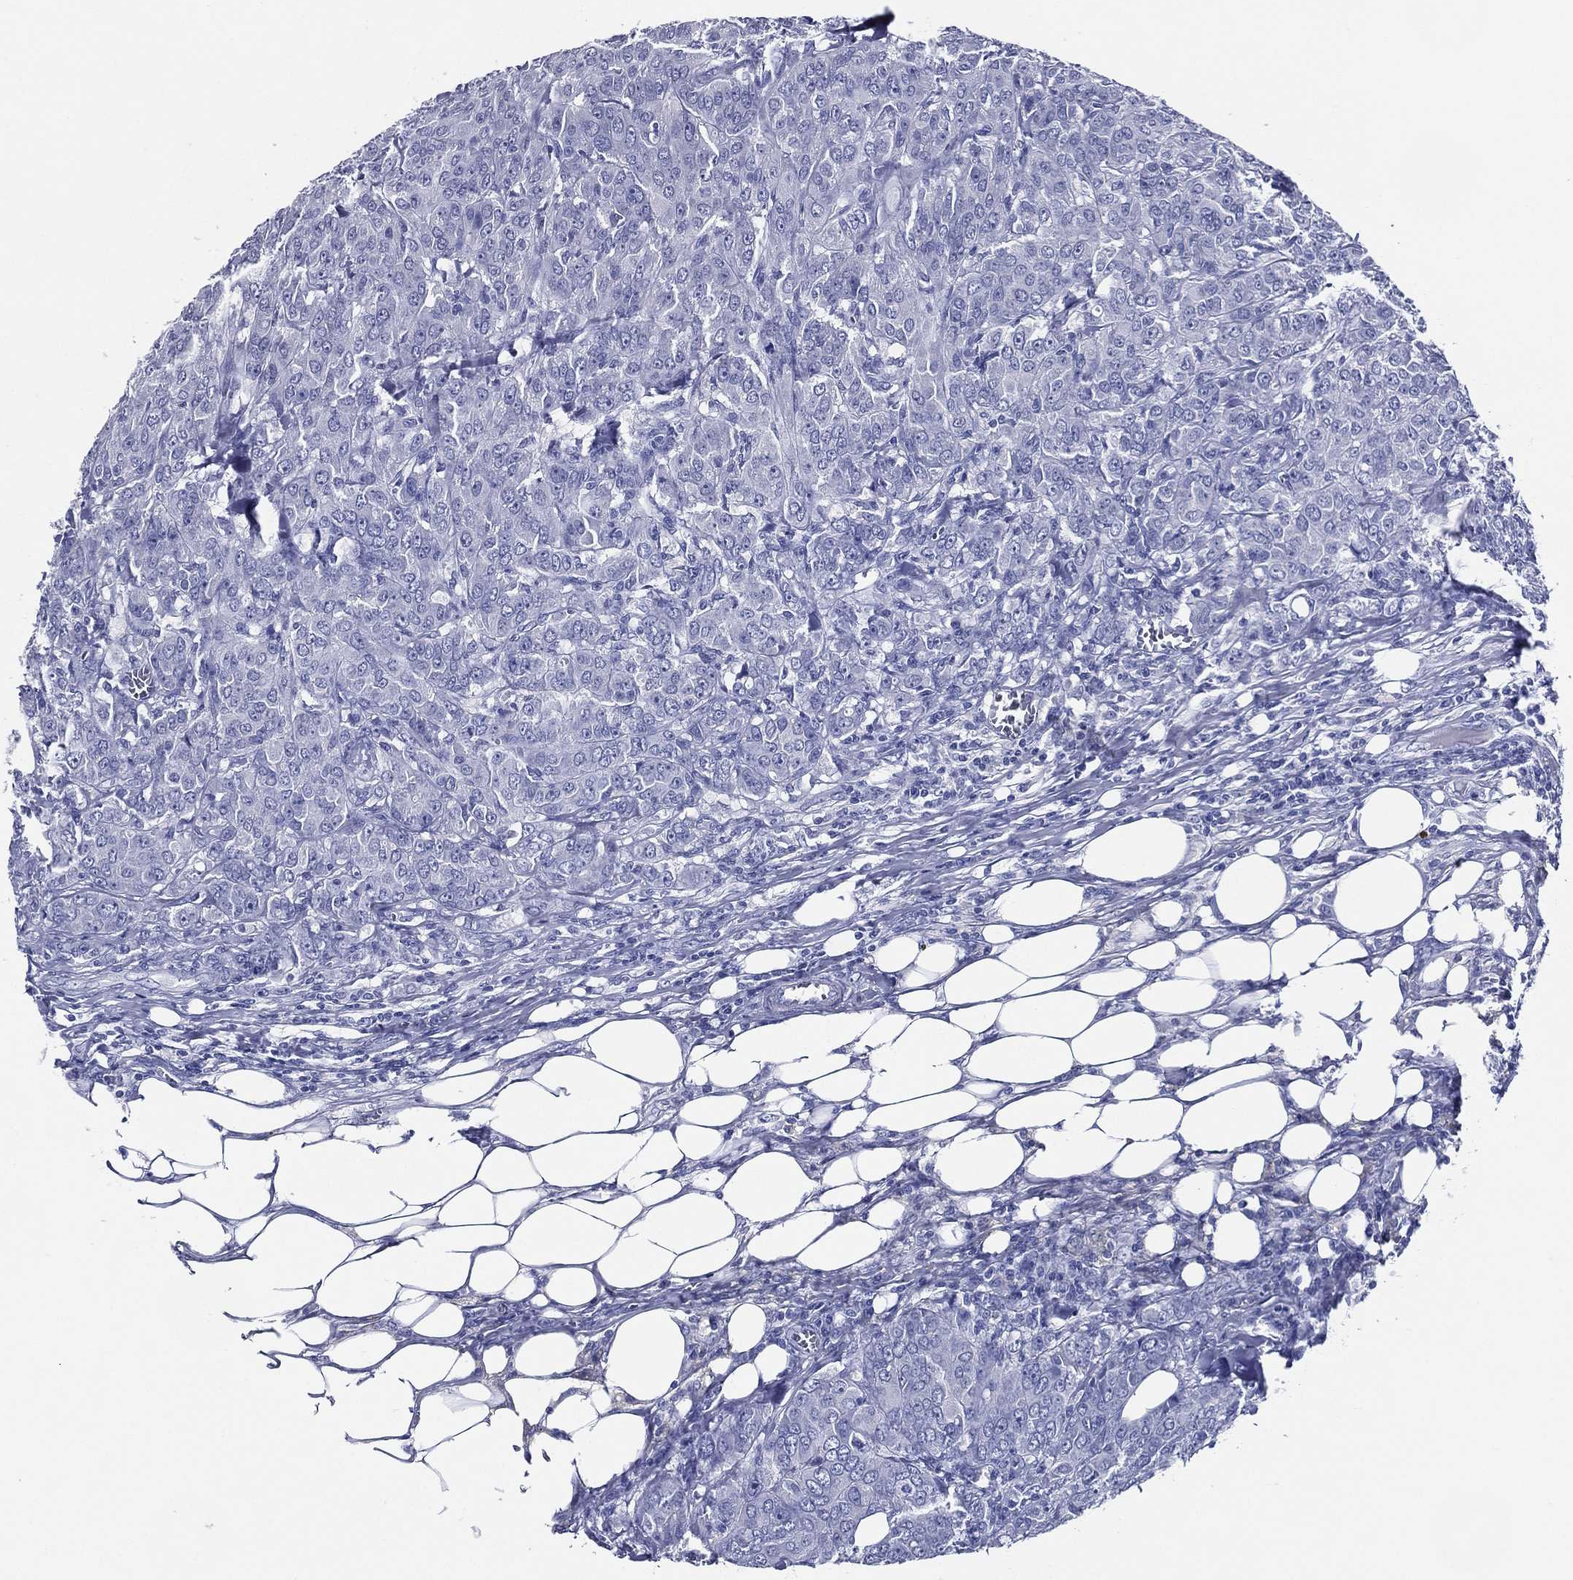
{"staining": {"intensity": "negative", "quantity": "none", "location": "none"}, "tissue": "breast cancer", "cell_type": "Tumor cells", "image_type": "cancer", "snomed": [{"axis": "morphology", "description": "Duct carcinoma"}, {"axis": "topography", "description": "Breast"}], "caption": "Tumor cells show no significant protein expression in breast invasive ductal carcinoma.", "gene": "ACE2", "patient": {"sex": "female", "age": 43}}